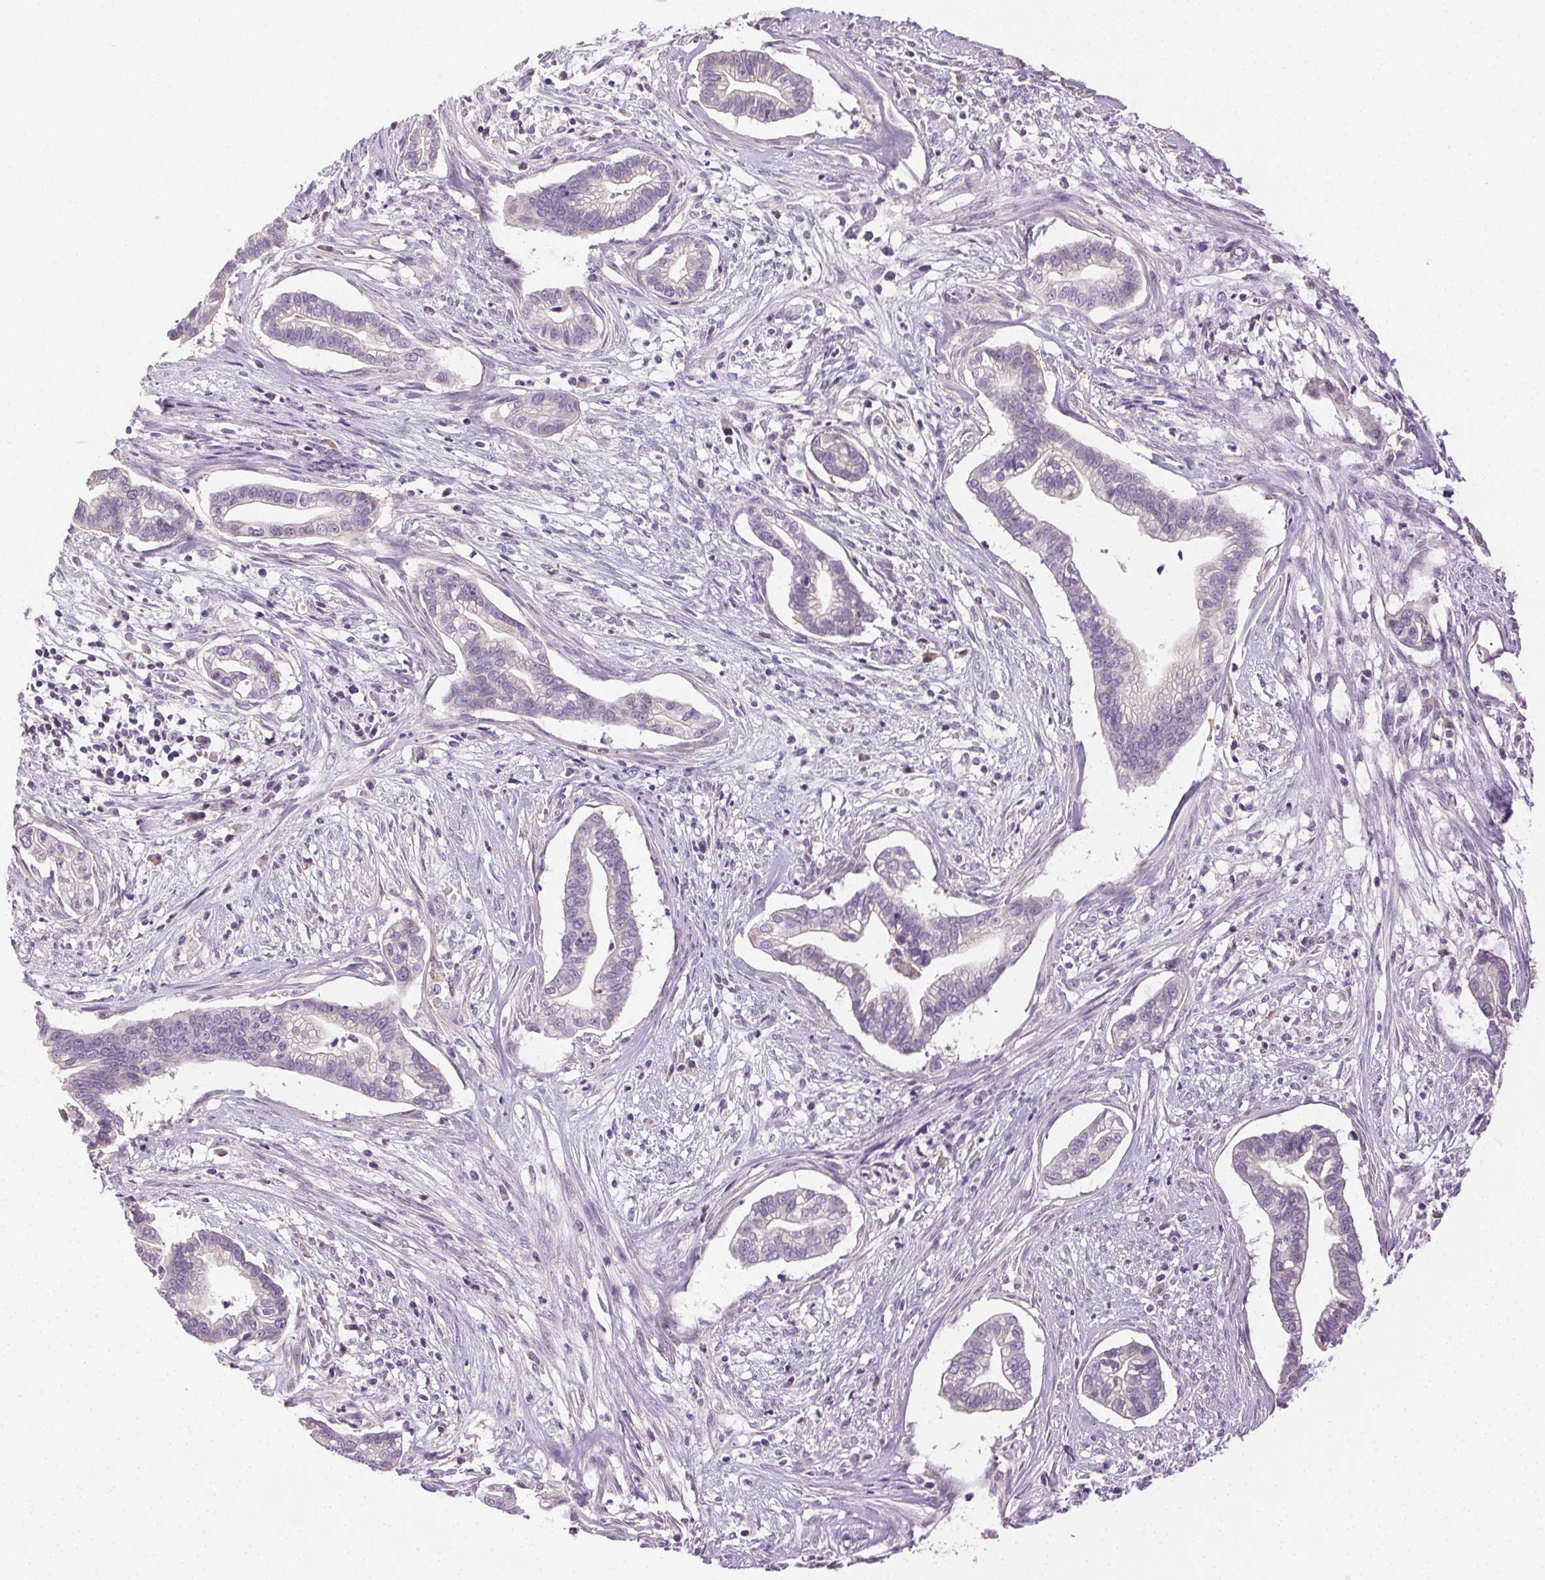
{"staining": {"intensity": "negative", "quantity": "none", "location": "none"}, "tissue": "cervical cancer", "cell_type": "Tumor cells", "image_type": "cancer", "snomed": [{"axis": "morphology", "description": "Adenocarcinoma, NOS"}, {"axis": "topography", "description": "Cervix"}], "caption": "Immunohistochemistry micrograph of neoplastic tissue: cervical cancer stained with DAB (3,3'-diaminobenzidine) exhibits no significant protein staining in tumor cells.", "gene": "BPIFB2", "patient": {"sex": "female", "age": 62}}